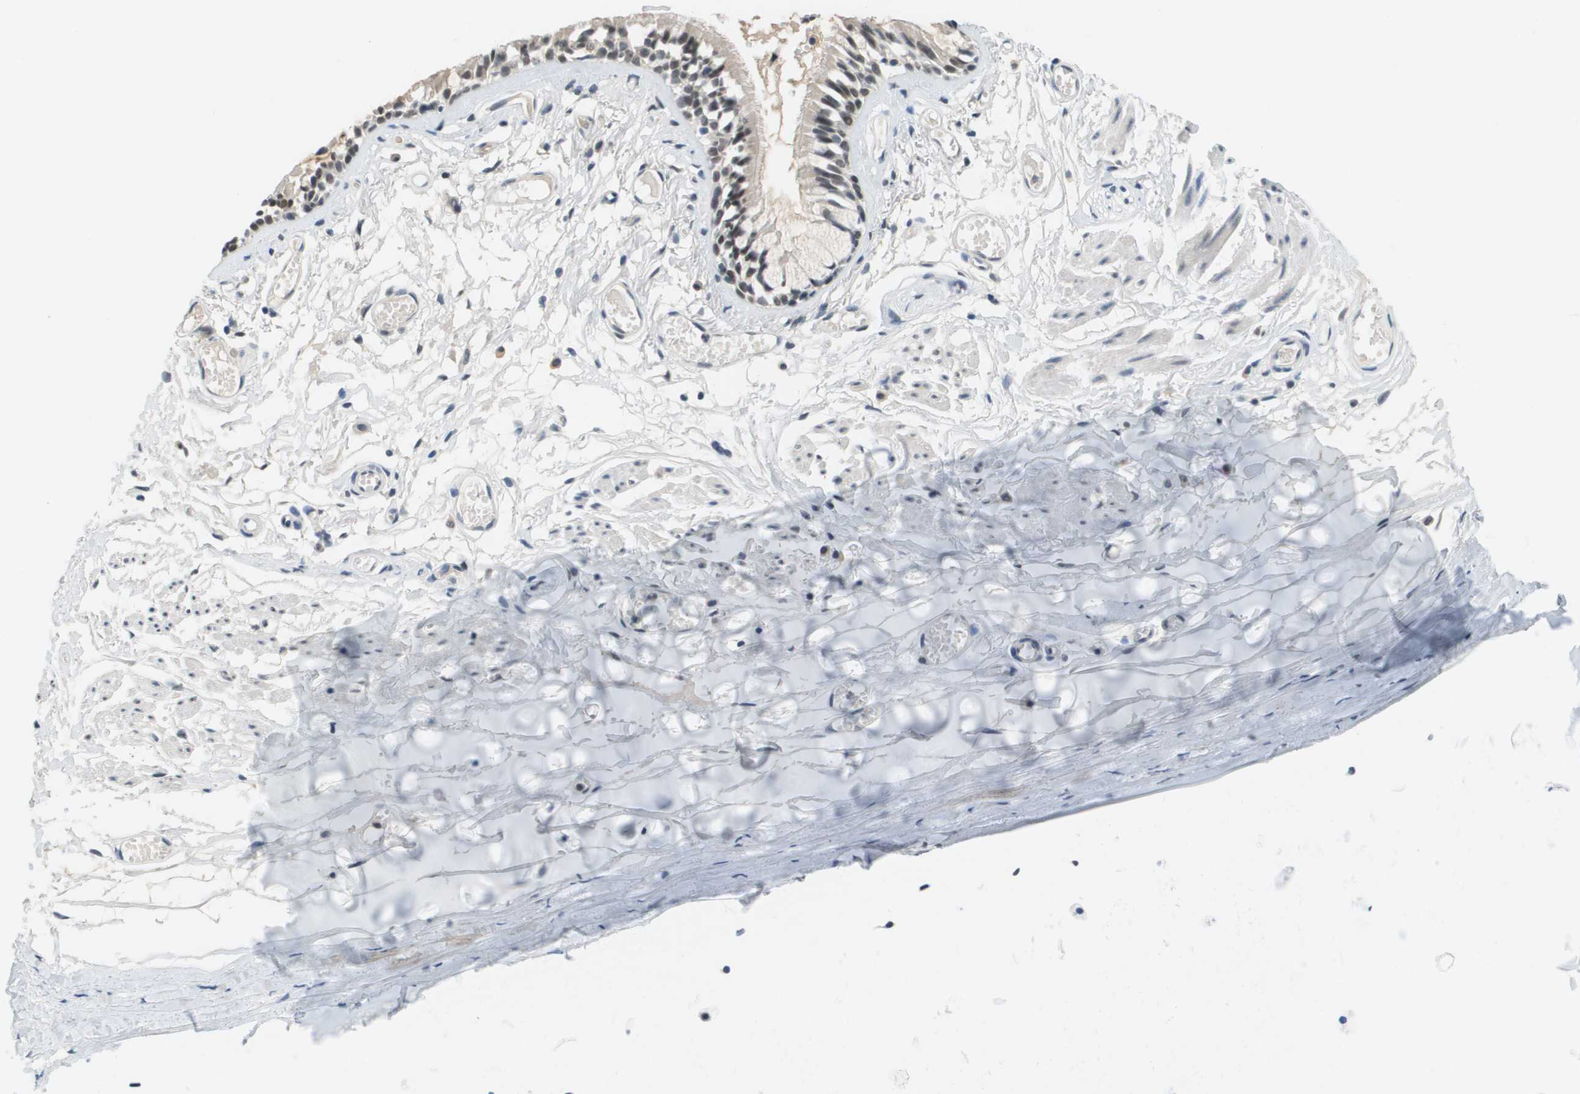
{"staining": {"intensity": "moderate", "quantity": "25%-75%", "location": "nuclear"}, "tissue": "bronchus", "cell_type": "Respiratory epithelial cells", "image_type": "normal", "snomed": [{"axis": "morphology", "description": "Normal tissue, NOS"}, {"axis": "morphology", "description": "Inflammation, NOS"}, {"axis": "topography", "description": "Cartilage tissue"}, {"axis": "topography", "description": "Lung"}], "caption": "Protein positivity by IHC exhibits moderate nuclear positivity in approximately 25%-75% of respiratory epithelial cells in benign bronchus. The protein is shown in brown color, while the nuclei are stained blue.", "gene": "CBX5", "patient": {"sex": "male", "age": 71}}